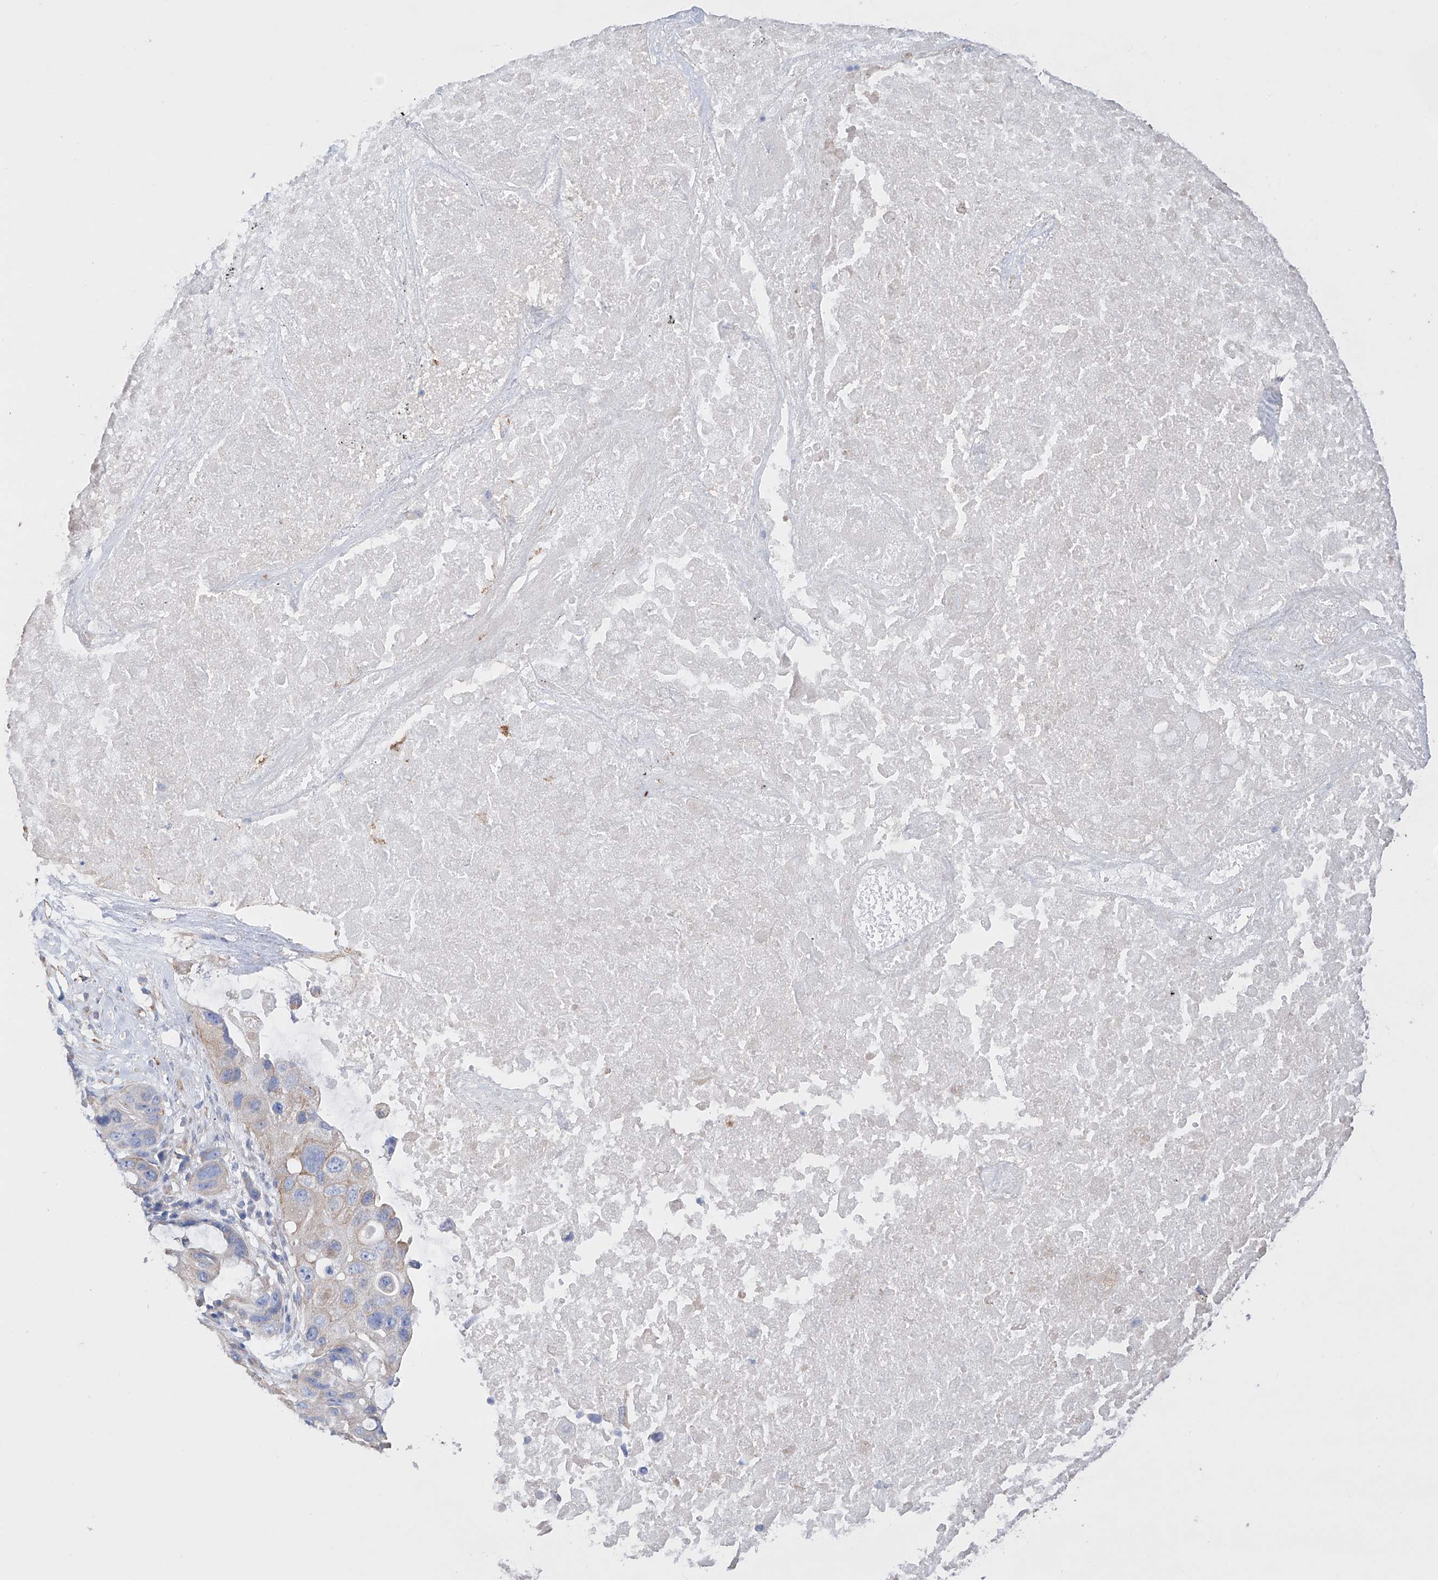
{"staining": {"intensity": "moderate", "quantity": "<25%", "location": "cytoplasmic/membranous"}, "tissue": "lung cancer", "cell_type": "Tumor cells", "image_type": "cancer", "snomed": [{"axis": "morphology", "description": "Squamous cell carcinoma, NOS"}, {"axis": "topography", "description": "Lung"}], "caption": "Squamous cell carcinoma (lung) stained with a protein marker exhibits moderate staining in tumor cells.", "gene": "AFG1L", "patient": {"sex": "female", "age": 73}}